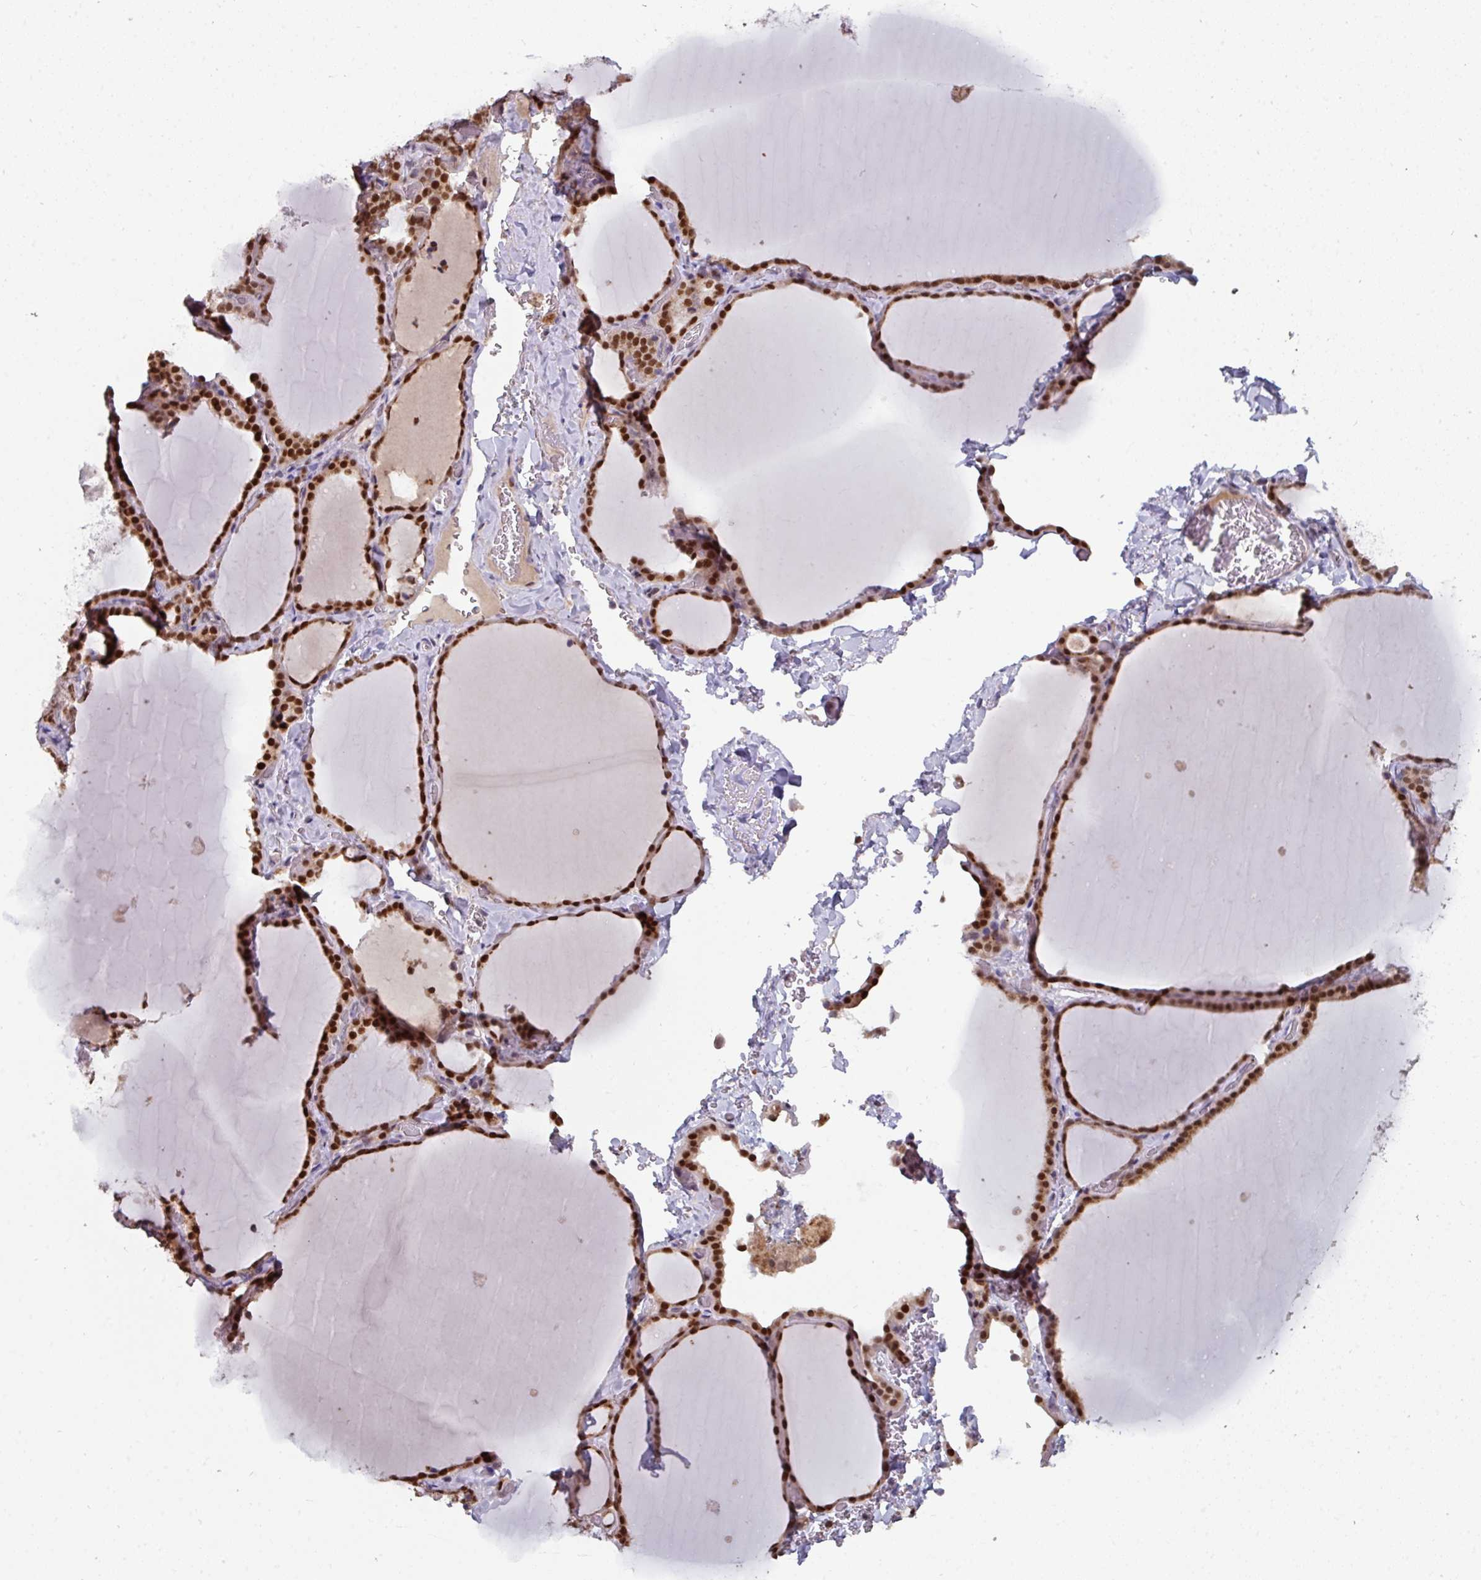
{"staining": {"intensity": "strong", "quantity": ">75%", "location": "nuclear"}, "tissue": "thyroid gland", "cell_type": "Glandular cells", "image_type": "normal", "snomed": [{"axis": "morphology", "description": "Normal tissue, NOS"}, {"axis": "topography", "description": "Thyroid gland"}], "caption": "Immunohistochemistry (IHC) (DAB) staining of benign thyroid gland displays strong nuclear protein staining in about >75% of glandular cells. The protein is stained brown, and the nuclei are stained in blue (DAB (3,3'-diaminobenzidine) IHC with brightfield microscopy, high magnification).", "gene": "SWSAP1", "patient": {"sex": "female", "age": 22}}